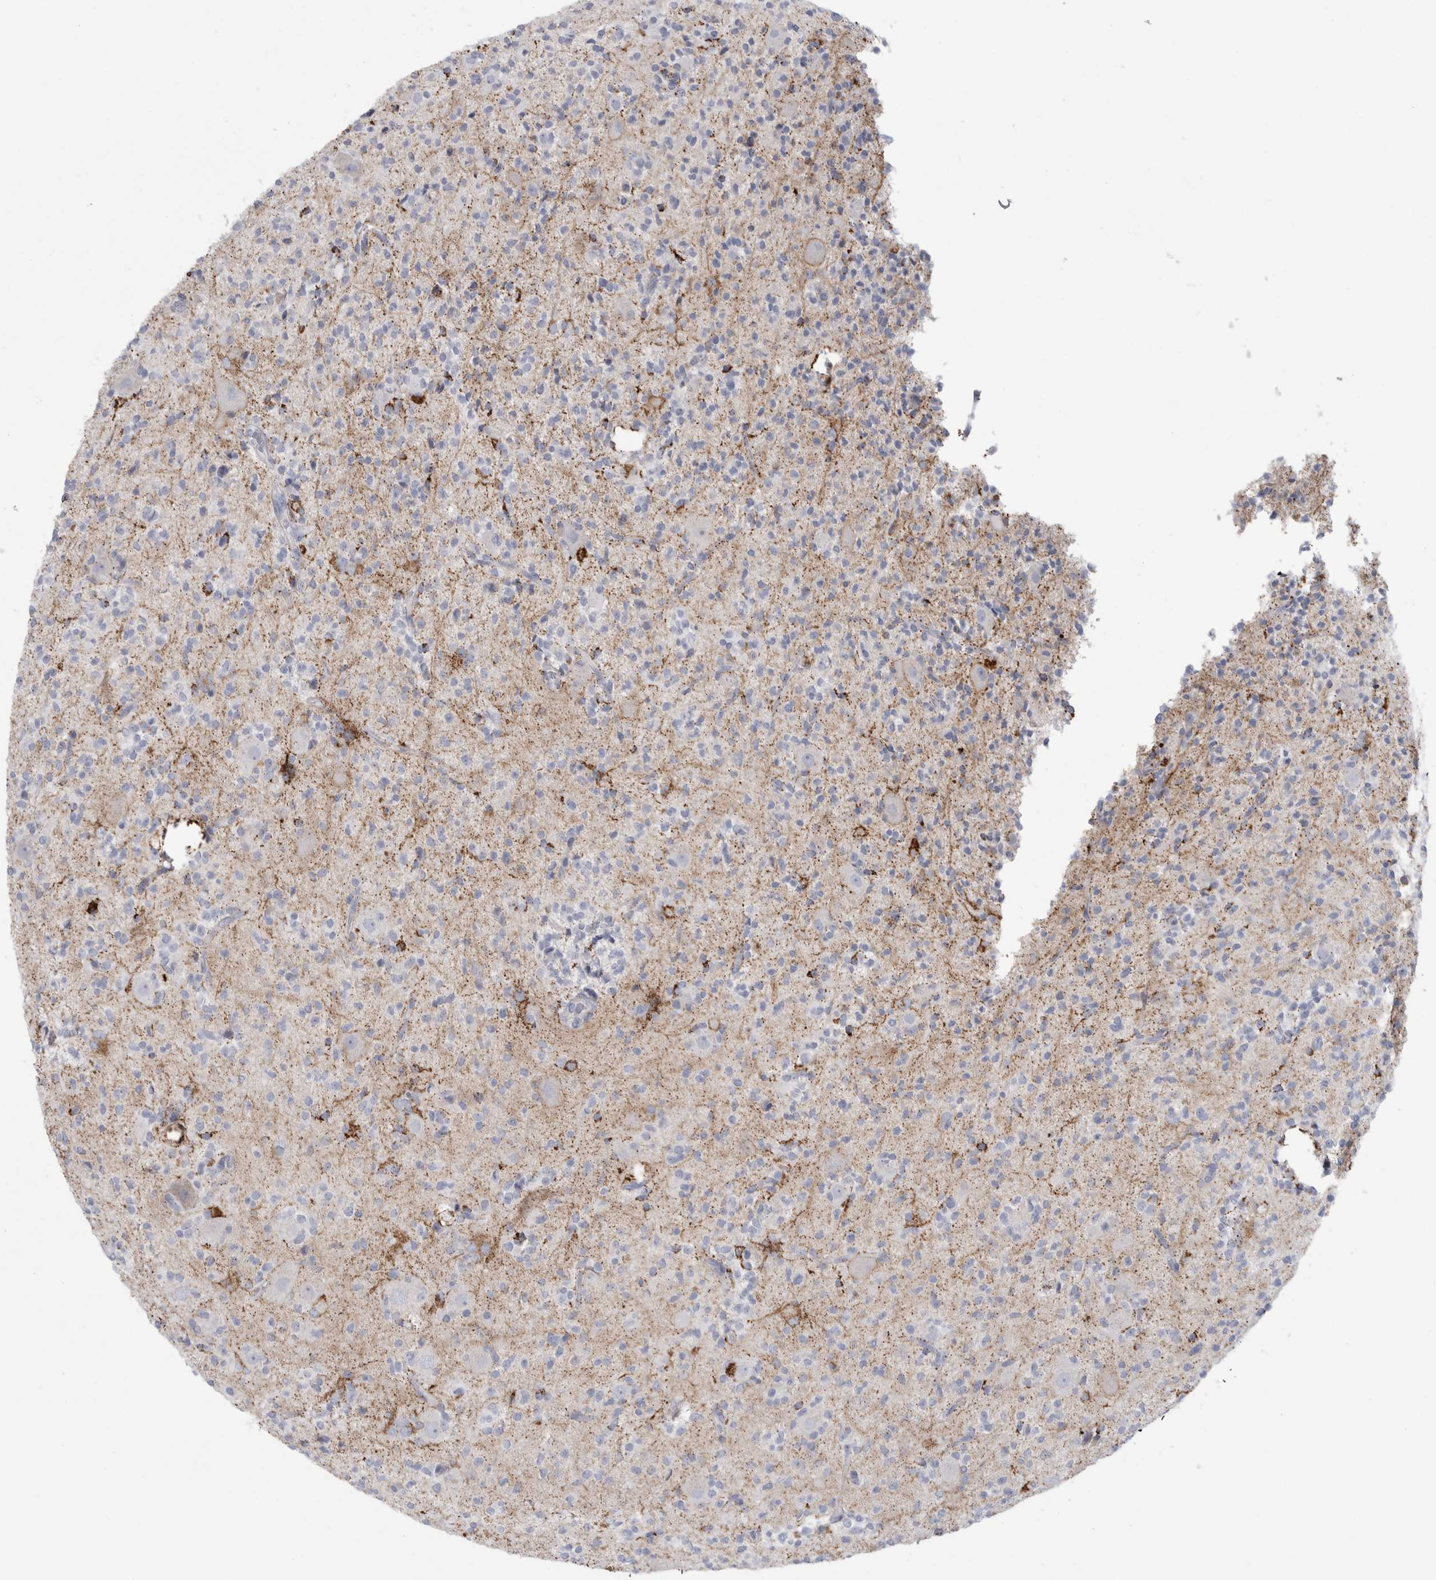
{"staining": {"intensity": "moderate", "quantity": "<25%", "location": "cytoplasmic/membranous"}, "tissue": "glioma", "cell_type": "Tumor cells", "image_type": "cancer", "snomed": [{"axis": "morphology", "description": "Glioma, malignant, High grade"}, {"axis": "topography", "description": "Brain"}], "caption": "Immunohistochemistry micrograph of human glioma stained for a protein (brown), which reveals low levels of moderate cytoplasmic/membranous staining in approximately <25% of tumor cells.", "gene": "GATM", "patient": {"sex": "male", "age": 34}}